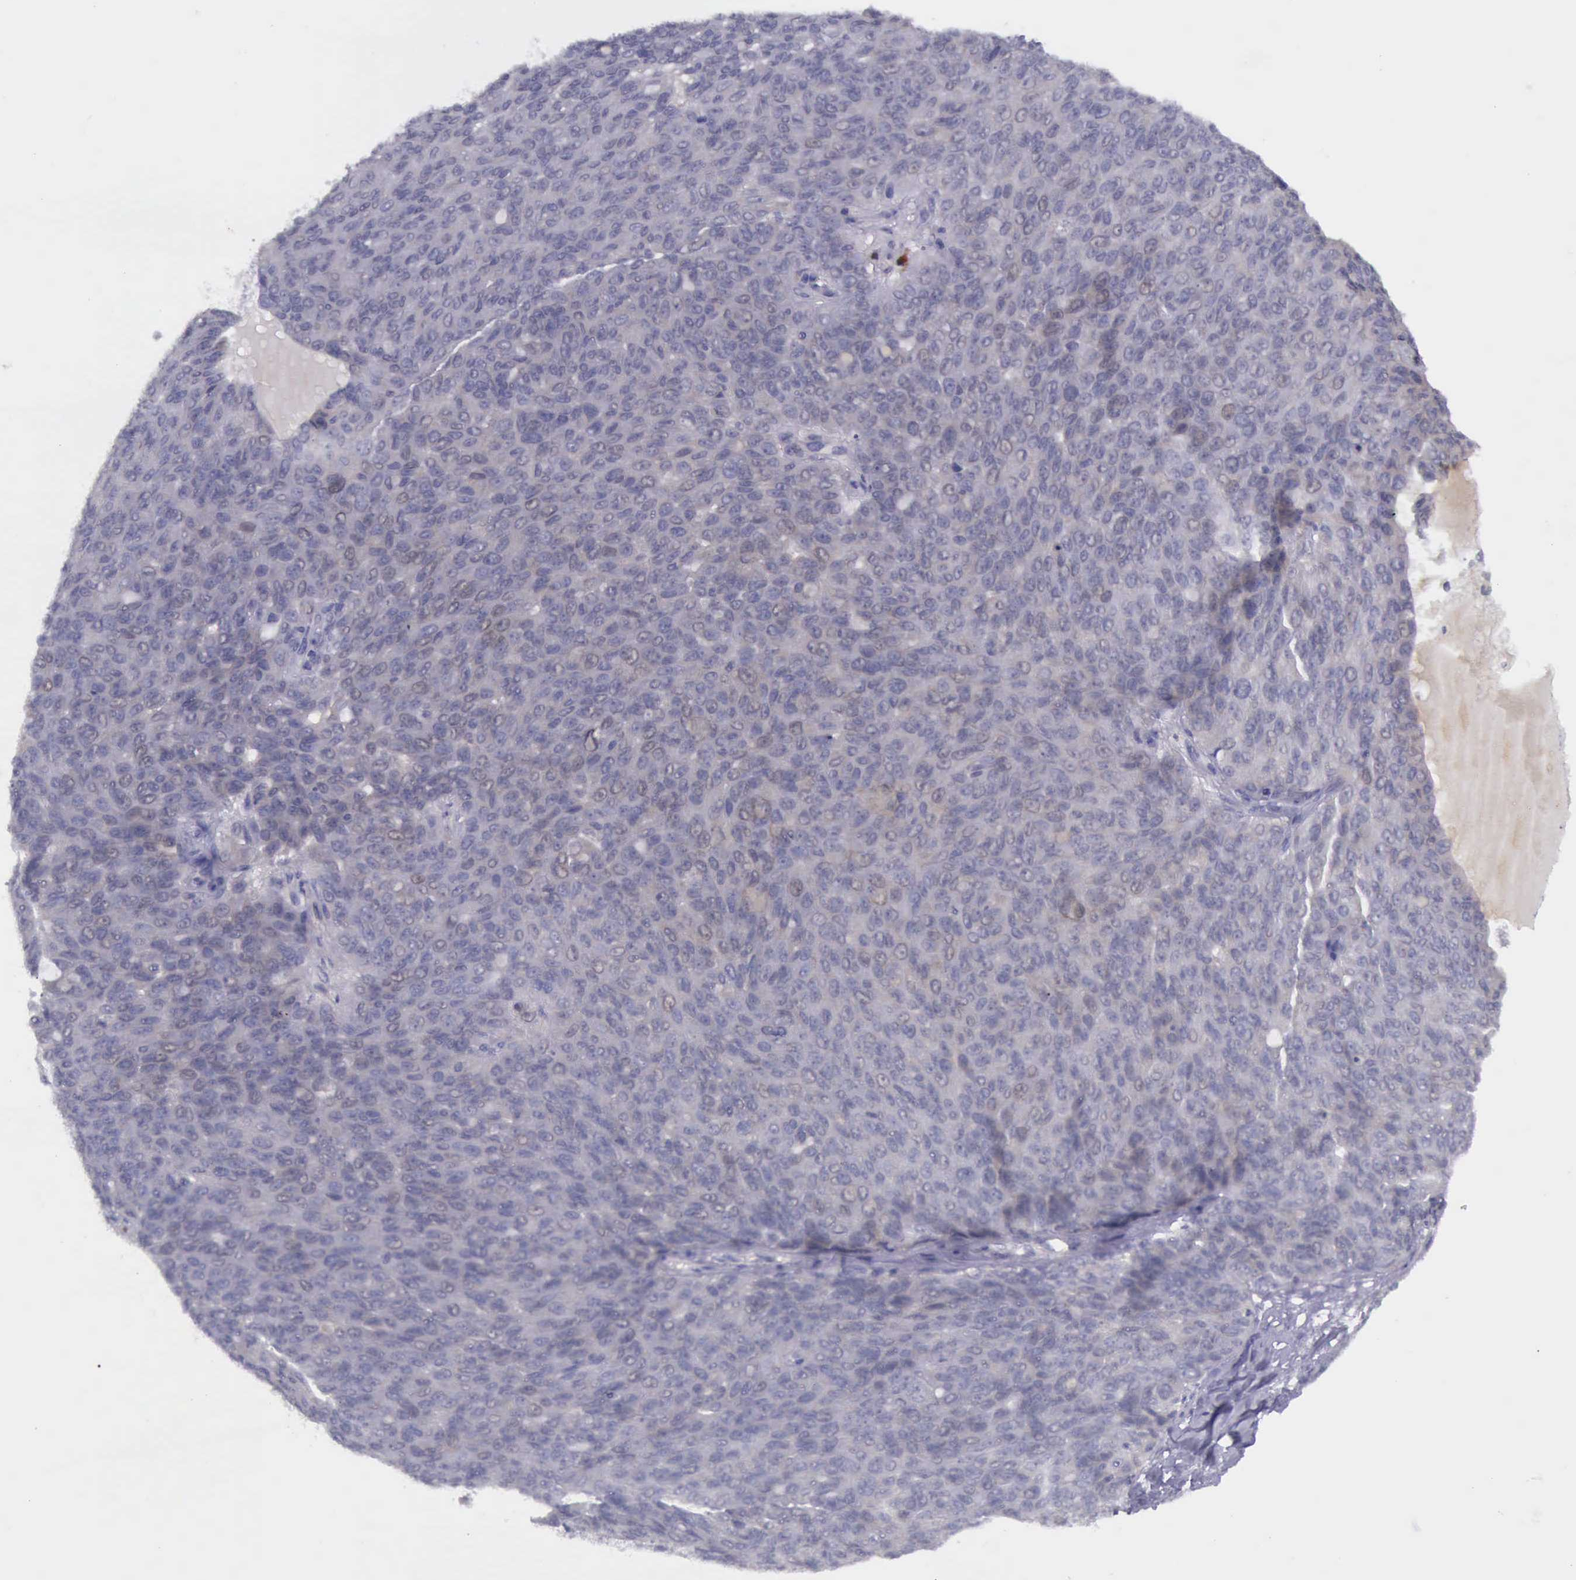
{"staining": {"intensity": "negative", "quantity": "none", "location": "none"}, "tissue": "ovarian cancer", "cell_type": "Tumor cells", "image_type": "cancer", "snomed": [{"axis": "morphology", "description": "Carcinoma, endometroid"}, {"axis": "topography", "description": "Ovary"}], "caption": "Immunohistochemistry of ovarian cancer reveals no expression in tumor cells.", "gene": "ARNT2", "patient": {"sex": "female", "age": 60}}